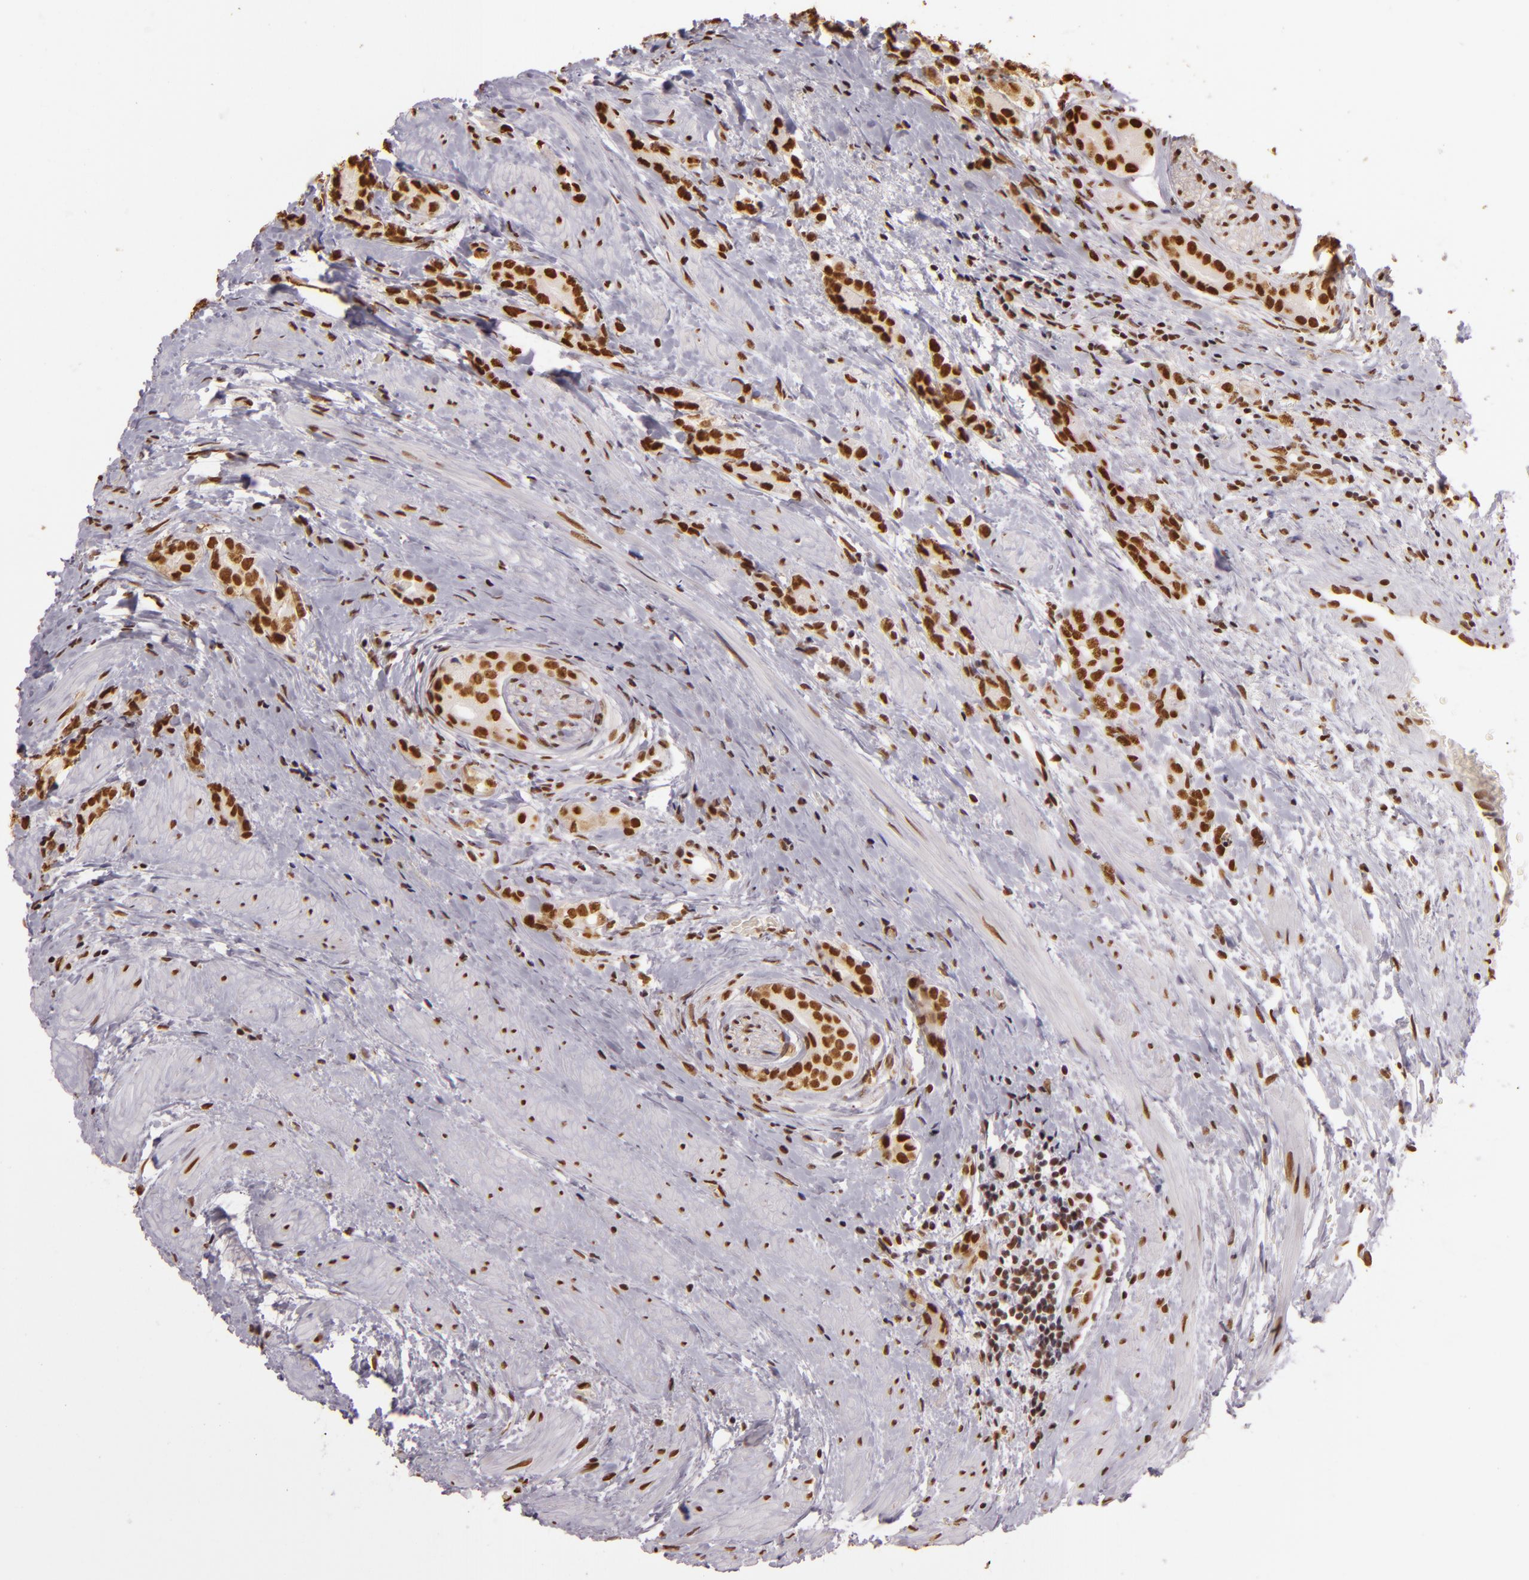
{"staining": {"intensity": "strong", "quantity": ">75%", "location": "nuclear"}, "tissue": "prostate cancer", "cell_type": "Tumor cells", "image_type": "cancer", "snomed": [{"axis": "morphology", "description": "Adenocarcinoma, Medium grade"}, {"axis": "topography", "description": "Prostate"}], "caption": "Prostate adenocarcinoma (medium-grade) stained with a brown dye displays strong nuclear positive positivity in approximately >75% of tumor cells.", "gene": "PAPOLA", "patient": {"sex": "male", "age": 59}}